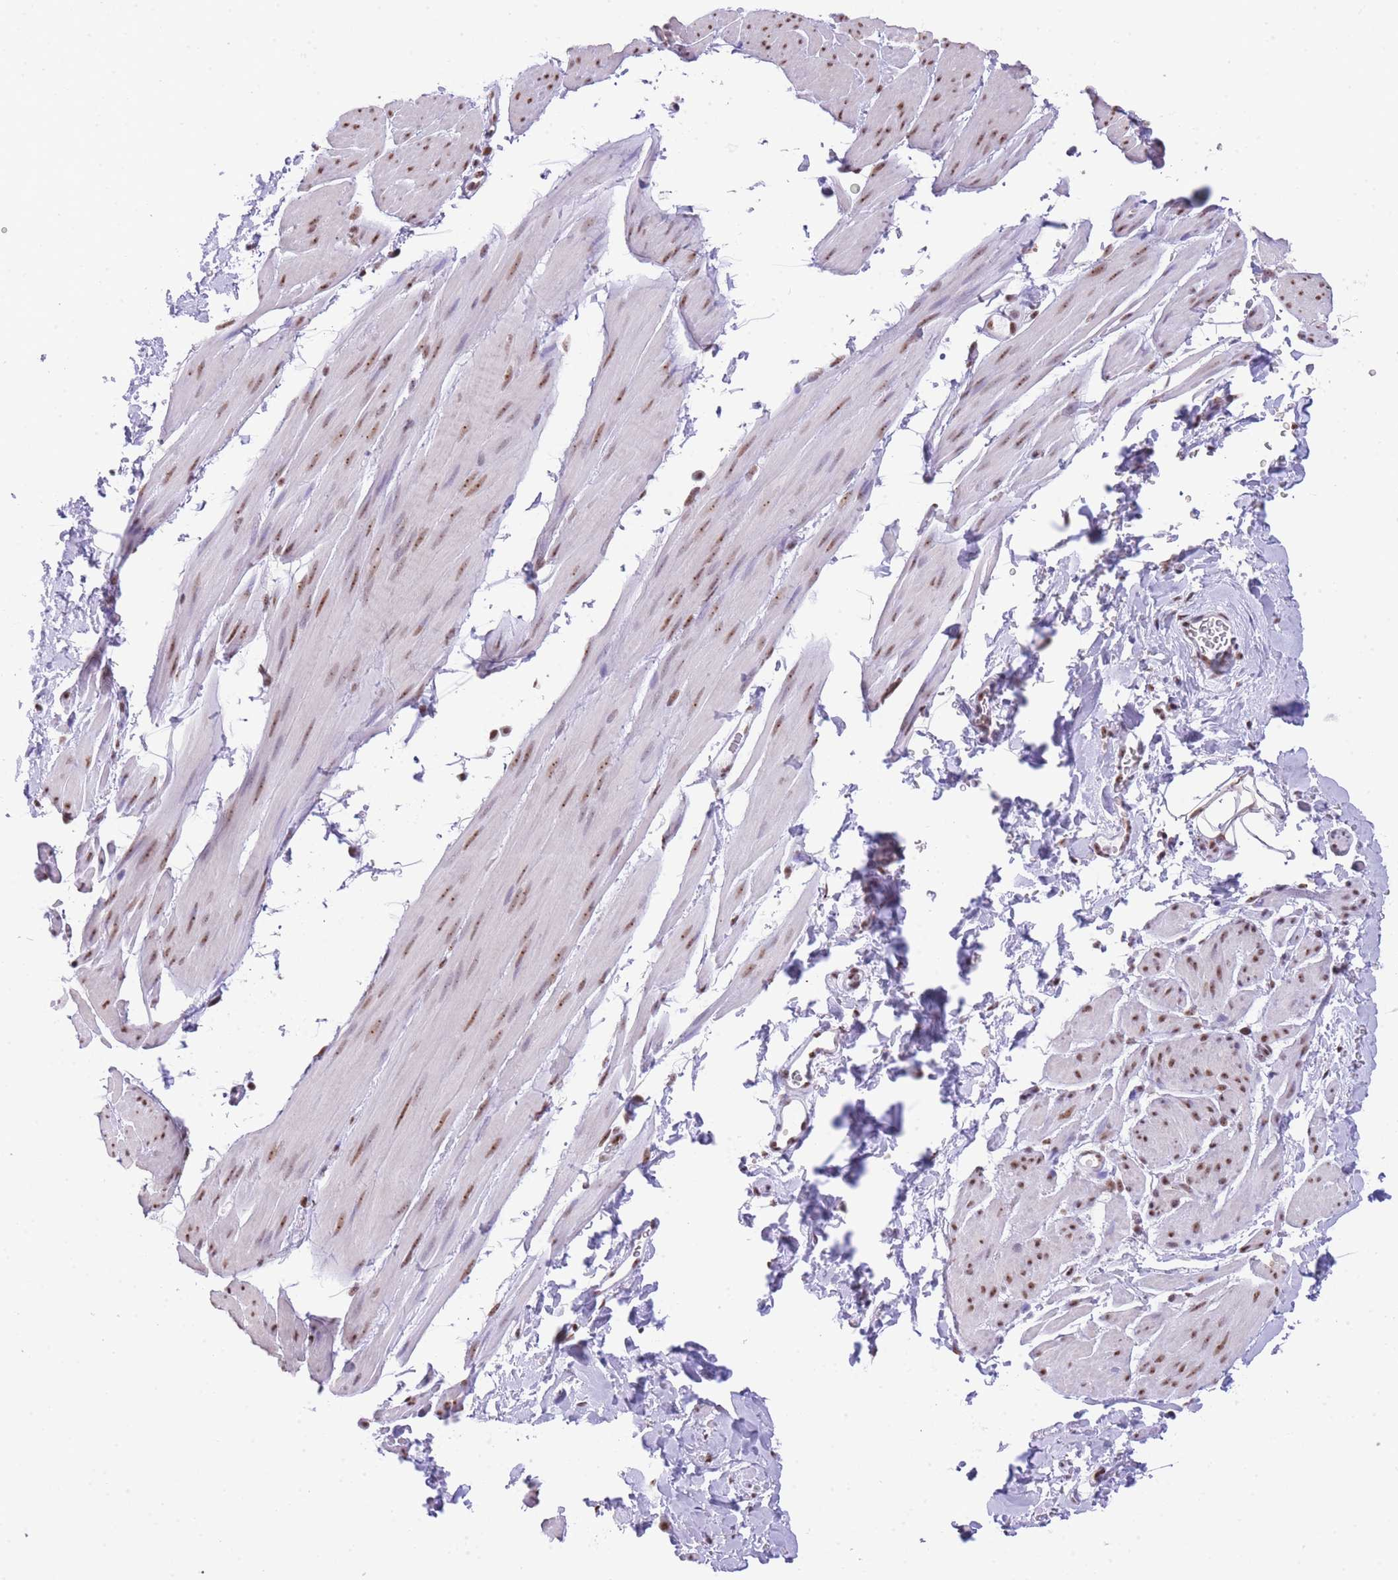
{"staining": {"intensity": "moderate", "quantity": "25%-75%", "location": "nuclear"}, "tissue": "smooth muscle", "cell_type": "Smooth muscle cells", "image_type": "normal", "snomed": [{"axis": "morphology", "description": "Normal tissue, NOS"}, {"axis": "topography", "description": "Smooth muscle"}, {"axis": "topography", "description": "Peripheral nerve tissue"}], "caption": "Smooth muscle stained with immunohistochemistry (IHC) demonstrates moderate nuclear staining in approximately 25%-75% of smooth muscle cells. (DAB (3,3'-diaminobenzidine) = brown stain, brightfield microscopy at high magnification).", "gene": "EVC2", "patient": {"sex": "male", "age": 69}}